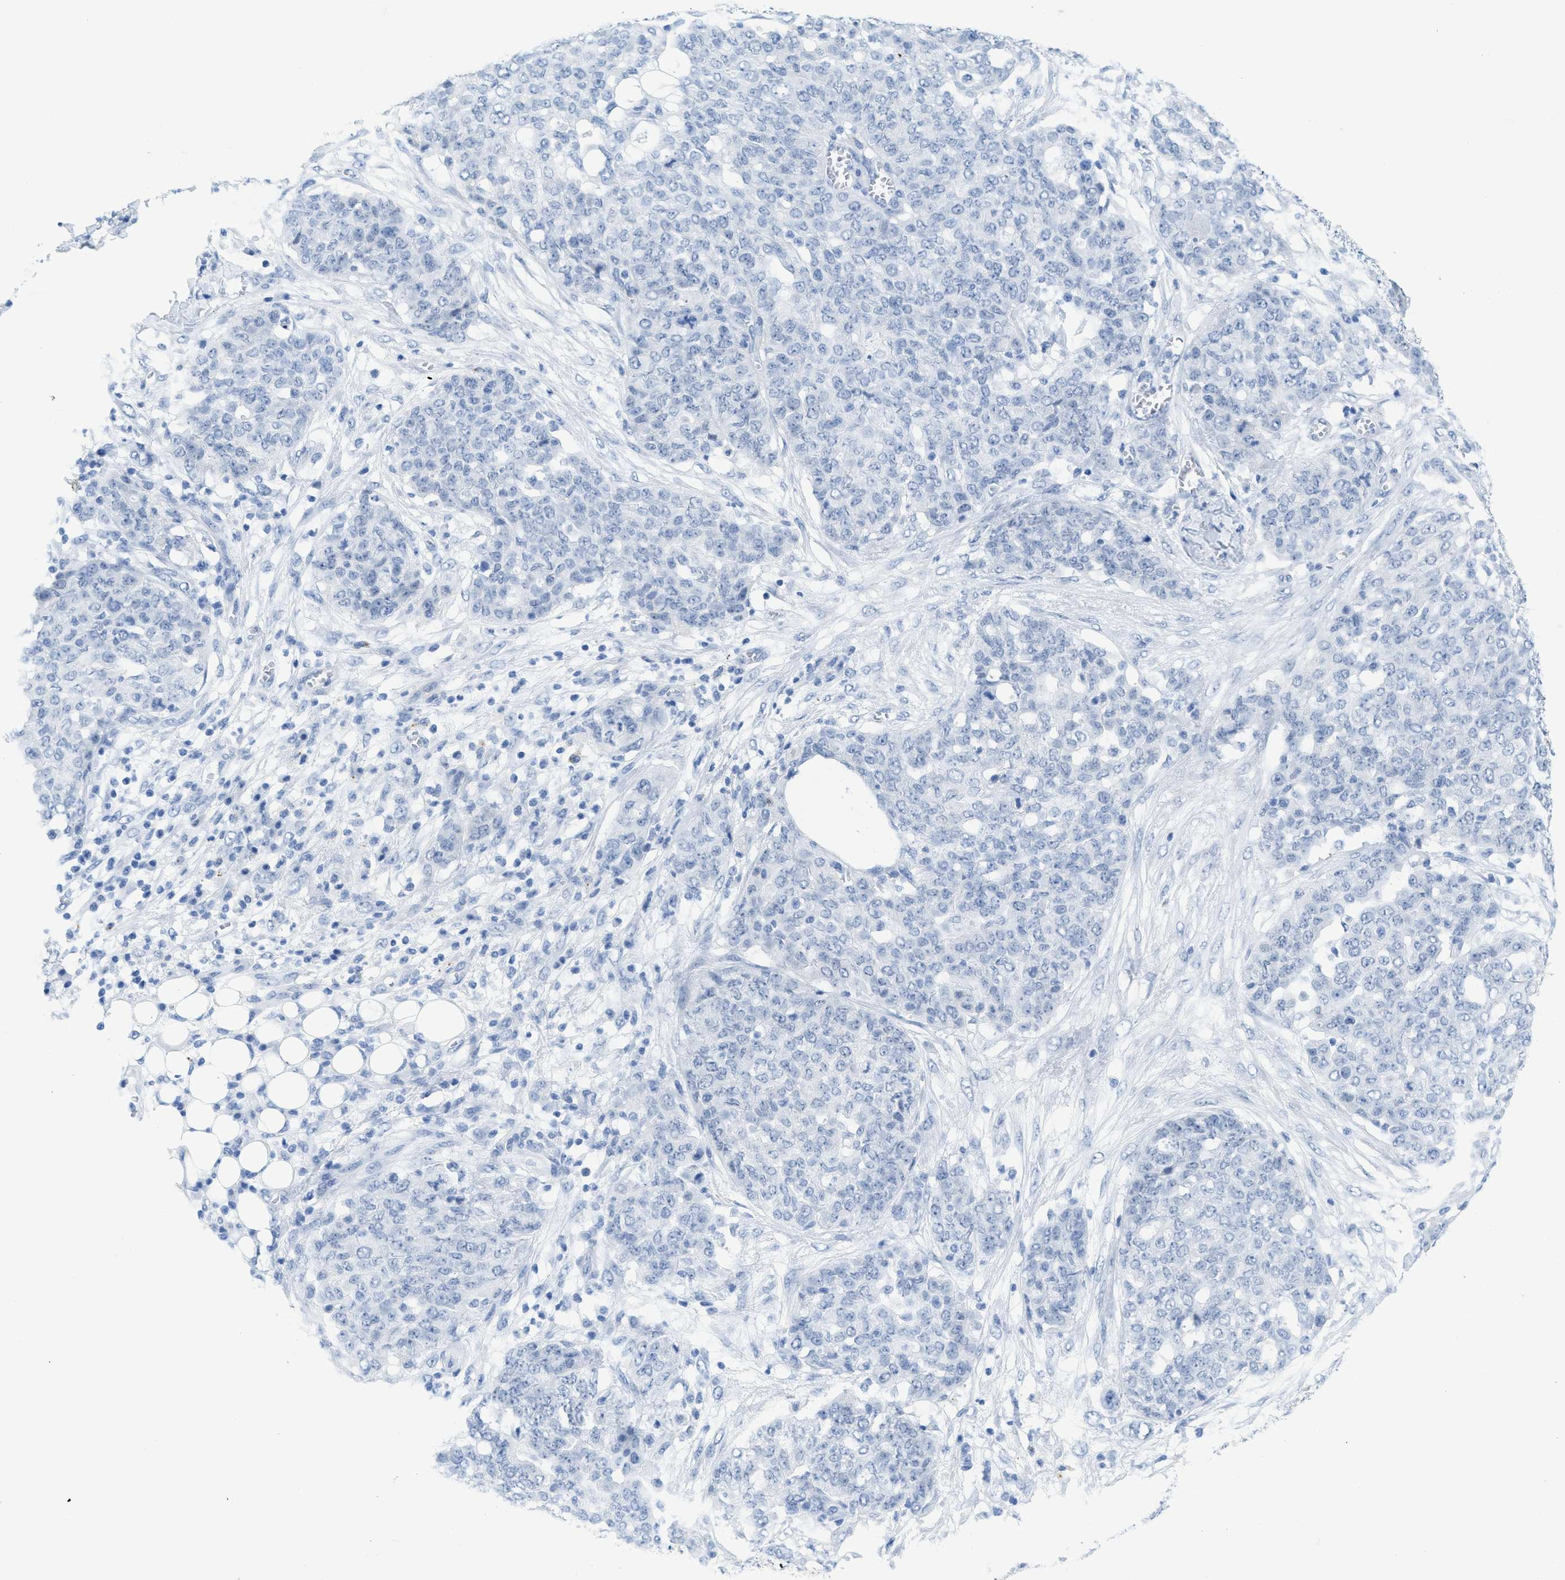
{"staining": {"intensity": "negative", "quantity": "none", "location": "none"}, "tissue": "ovarian cancer", "cell_type": "Tumor cells", "image_type": "cancer", "snomed": [{"axis": "morphology", "description": "Cystadenocarcinoma, serous, NOS"}, {"axis": "topography", "description": "Soft tissue"}, {"axis": "topography", "description": "Ovary"}], "caption": "High magnification brightfield microscopy of ovarian serous cystadenocarcinoma stained with DAB (3,3'-diaminobenzidine) (brown) and counterstained with hematoxylin (blue): tumor cells show no significant expression.", "gene": "WDR4", "patient": {"sex": "female", "age": 57}}